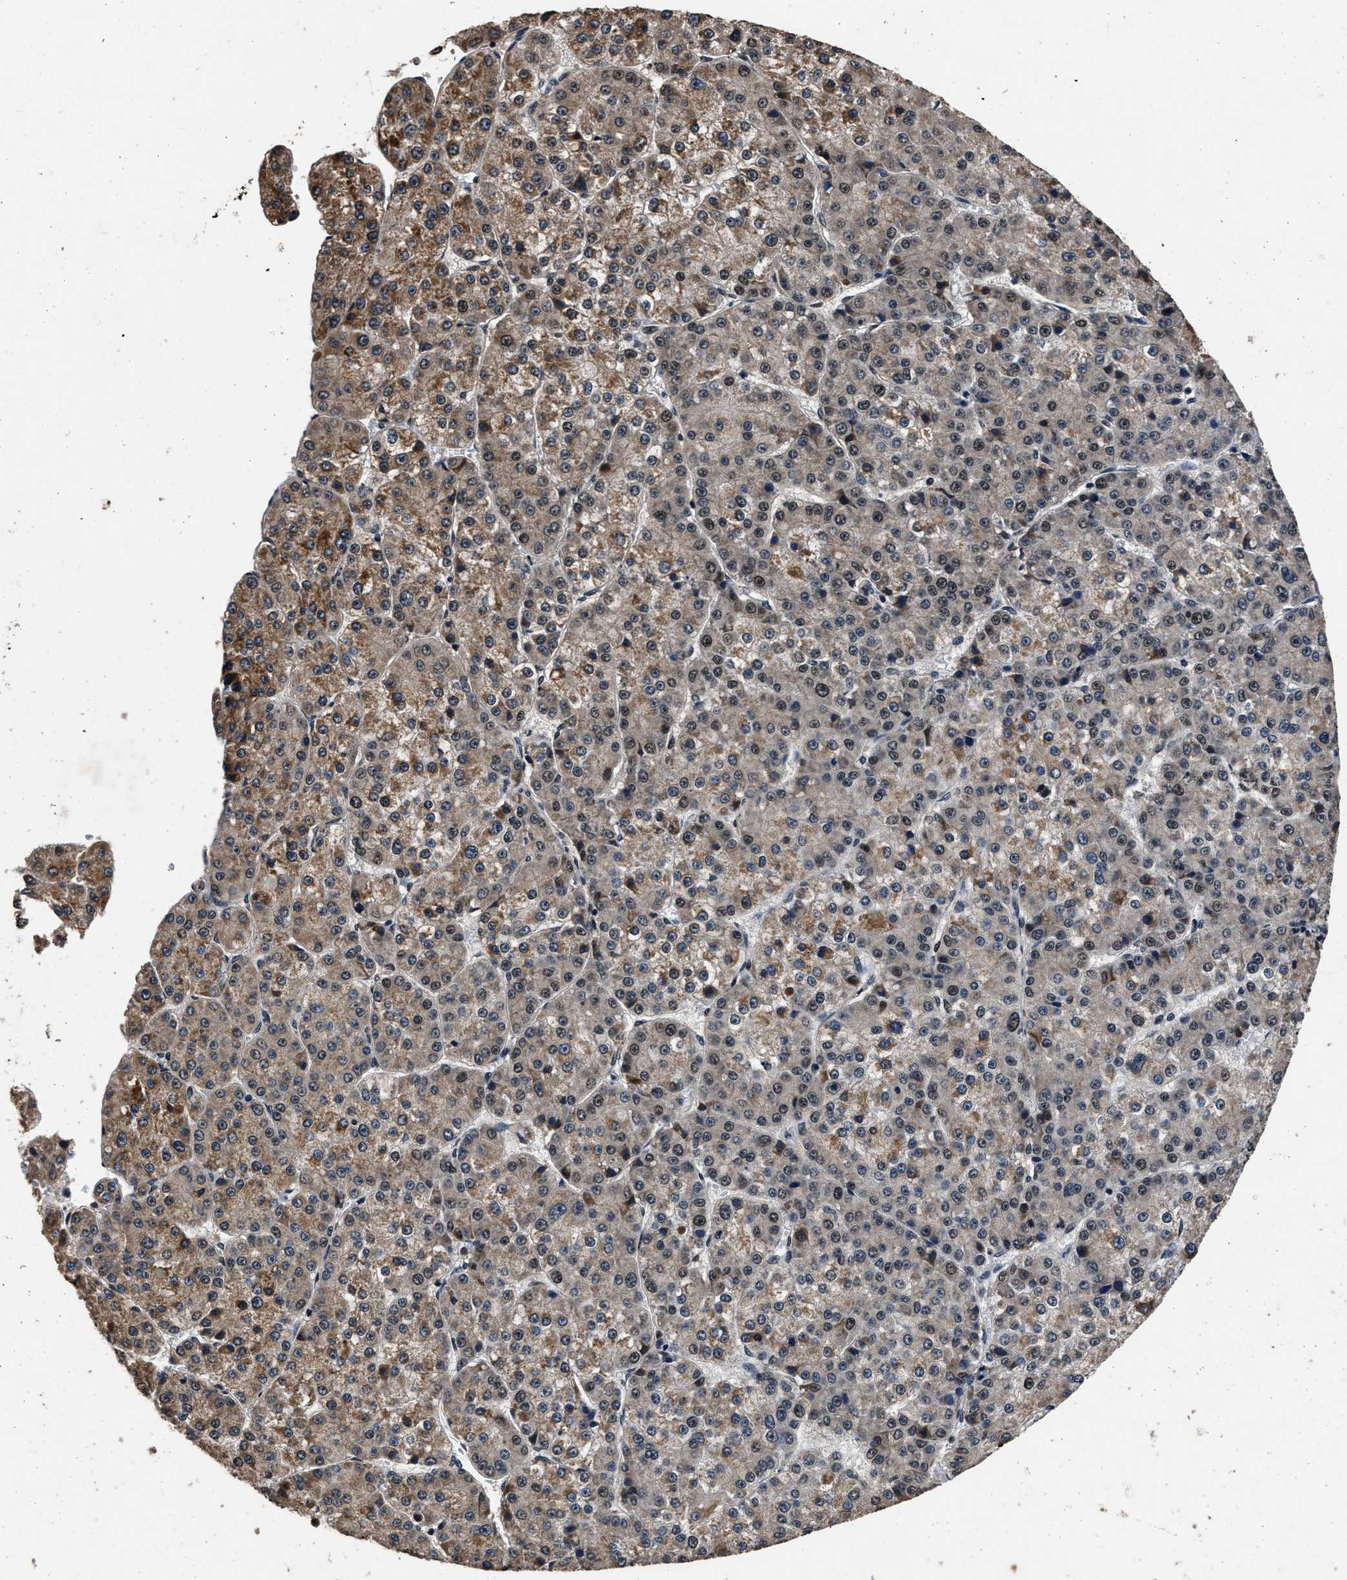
{"staining": {"intensity": "moderate", "quantity": ">75%", "location": "cytoplasmic/membranous,nuclear"}, "tissue": "liver cancer", "cell_type": "Tumor cells", "image_type": "cancer", "snomed": [{"axis": "morphology", "description": "Carcinoma, Hepatocellular, NOS"}, {"axis": "topography", "description": "Liver"}], "caption": "This is an image of immunohistochemistry (IHC) staining of liver cancer (hepatocellular carcinoma), which shows moderate expression in the cytoplasmic/membranous and nuclear of tumor cells.", "gene": "CSTF1", "patient": {"sex": "female", "age": 73}}